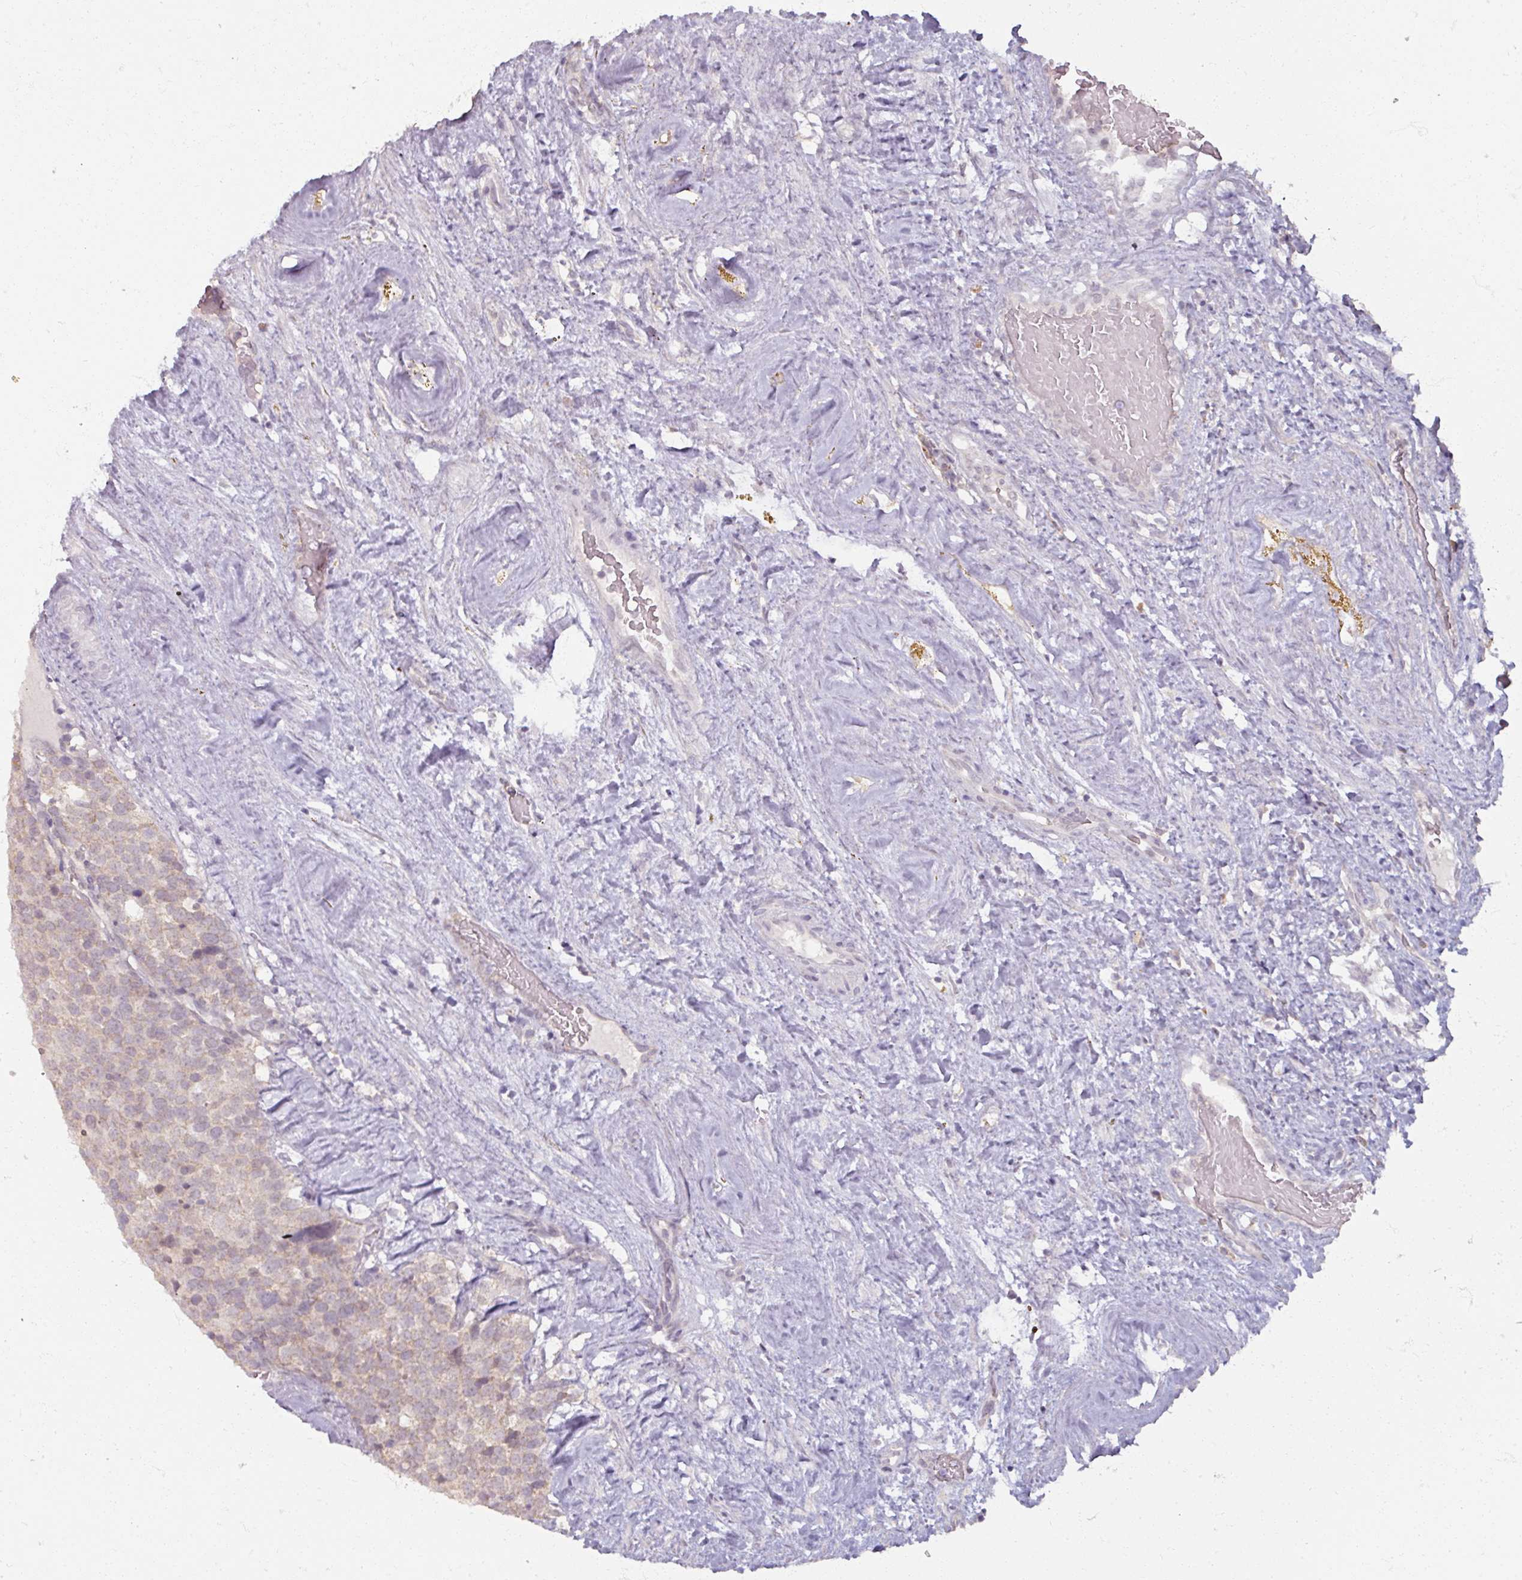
{"staining": {"intensity": "weak", "quantity": "25%-75%", "location": "cytoplasmic/membranous"}, "tissue": "testis cancer", "cell_type": "Tumor cells", "image_type": "cancer", "snomed": [{"axis": "morphology", "description": "Seminoma, NOS"}, {"axis": "topography", "description": "Testis"}], "caption": "Human seminoma (testis) stained with a protein marker reveals weak staining in tumor cells.", "gene": "SOX11", "patient": {"sex": "male", "age": 71}}